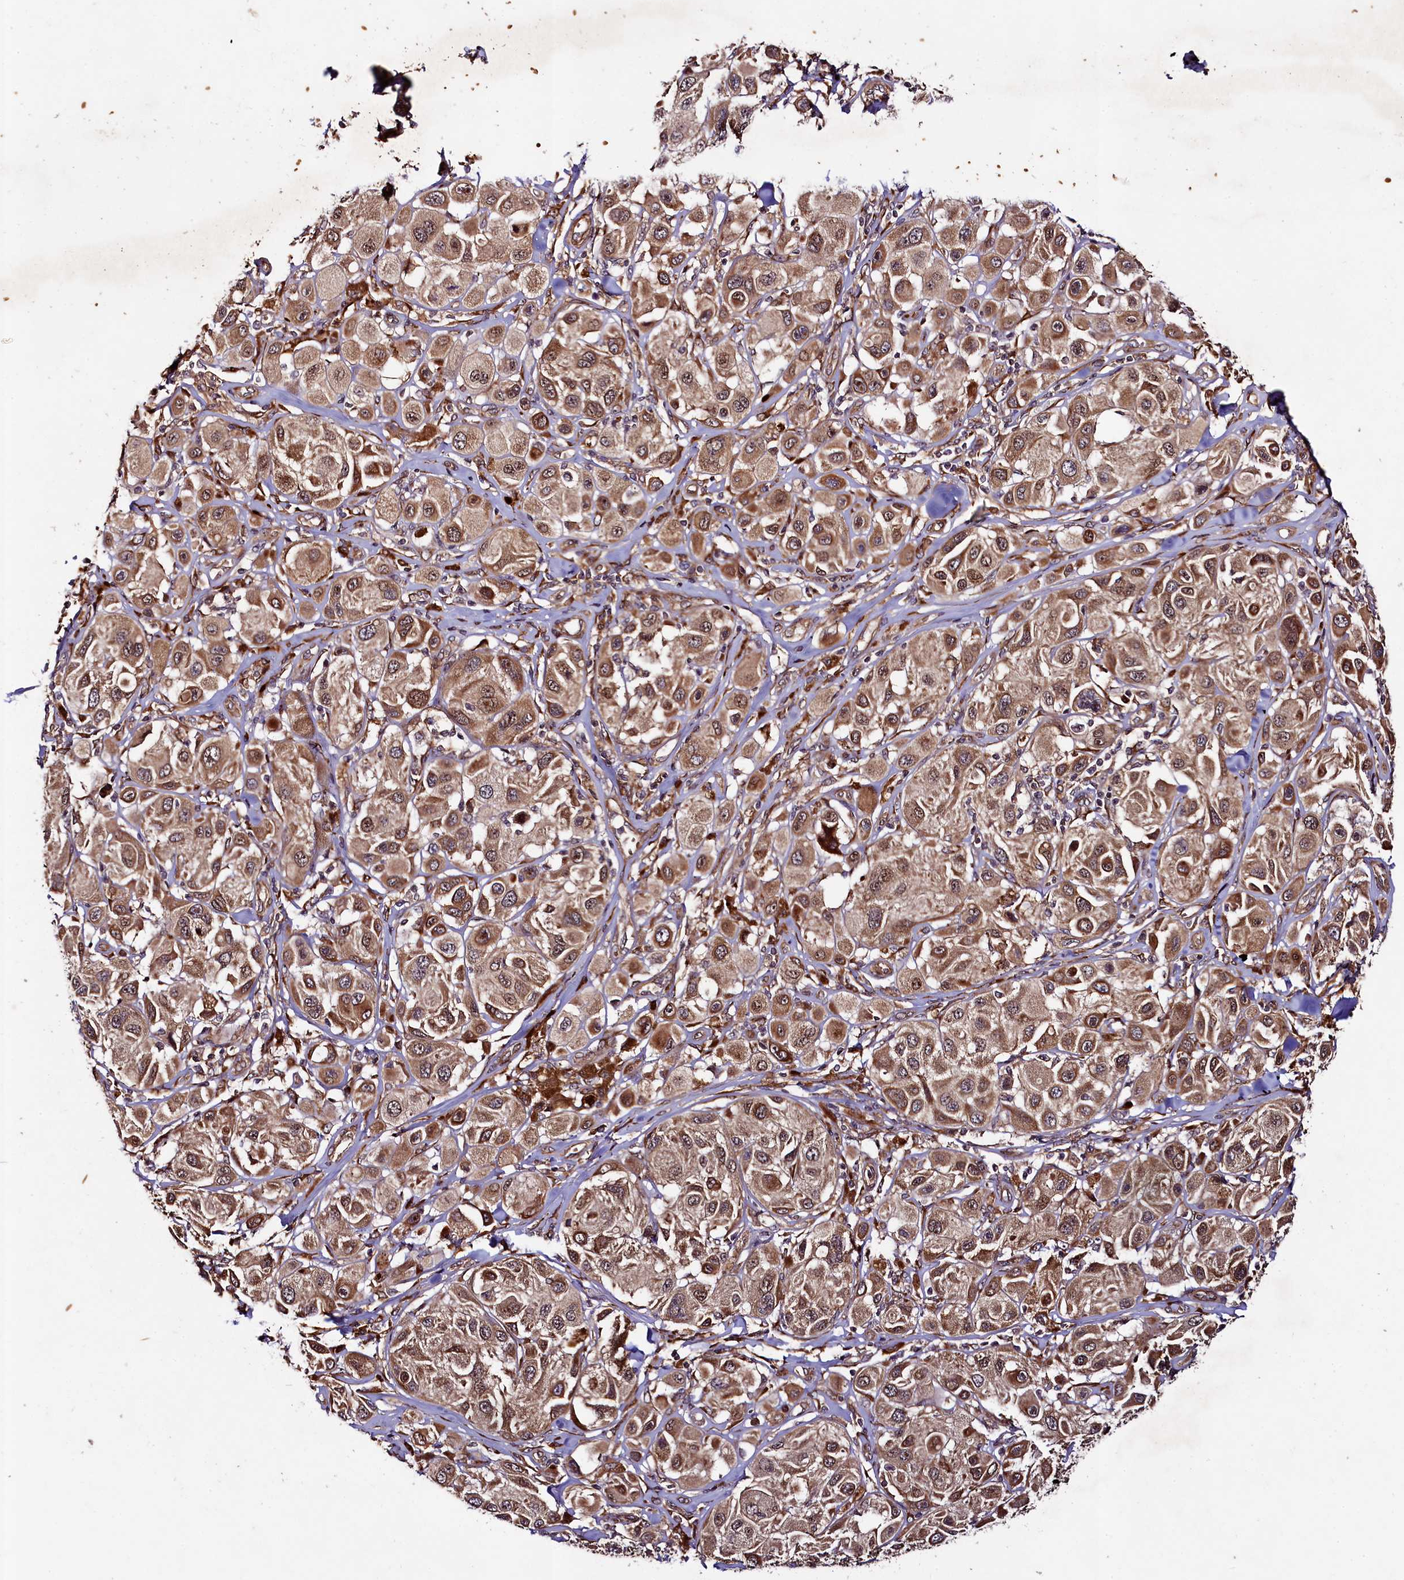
{"staining": {"intensity": "moderate", "quantity": ">75%", "location": "cytoplasmic/membranous"}, "tissue": "melanoma", "cell_type": "Tumor cells", "image_type": "cancer", "snomed": [{"axis": "morphology", "description": "Malignant melanoma, Metastatic site"}, {"axis": "topography", "description": "Skin"}], "caption": "Immunohistochemical staining of melanoma exhibits medium levels of moderate cytoplasmic/membranous expression in approximately >75% of tumor cells.", "gene": "CCDC102A", "patient": {"sex": "male", "age": 41}}